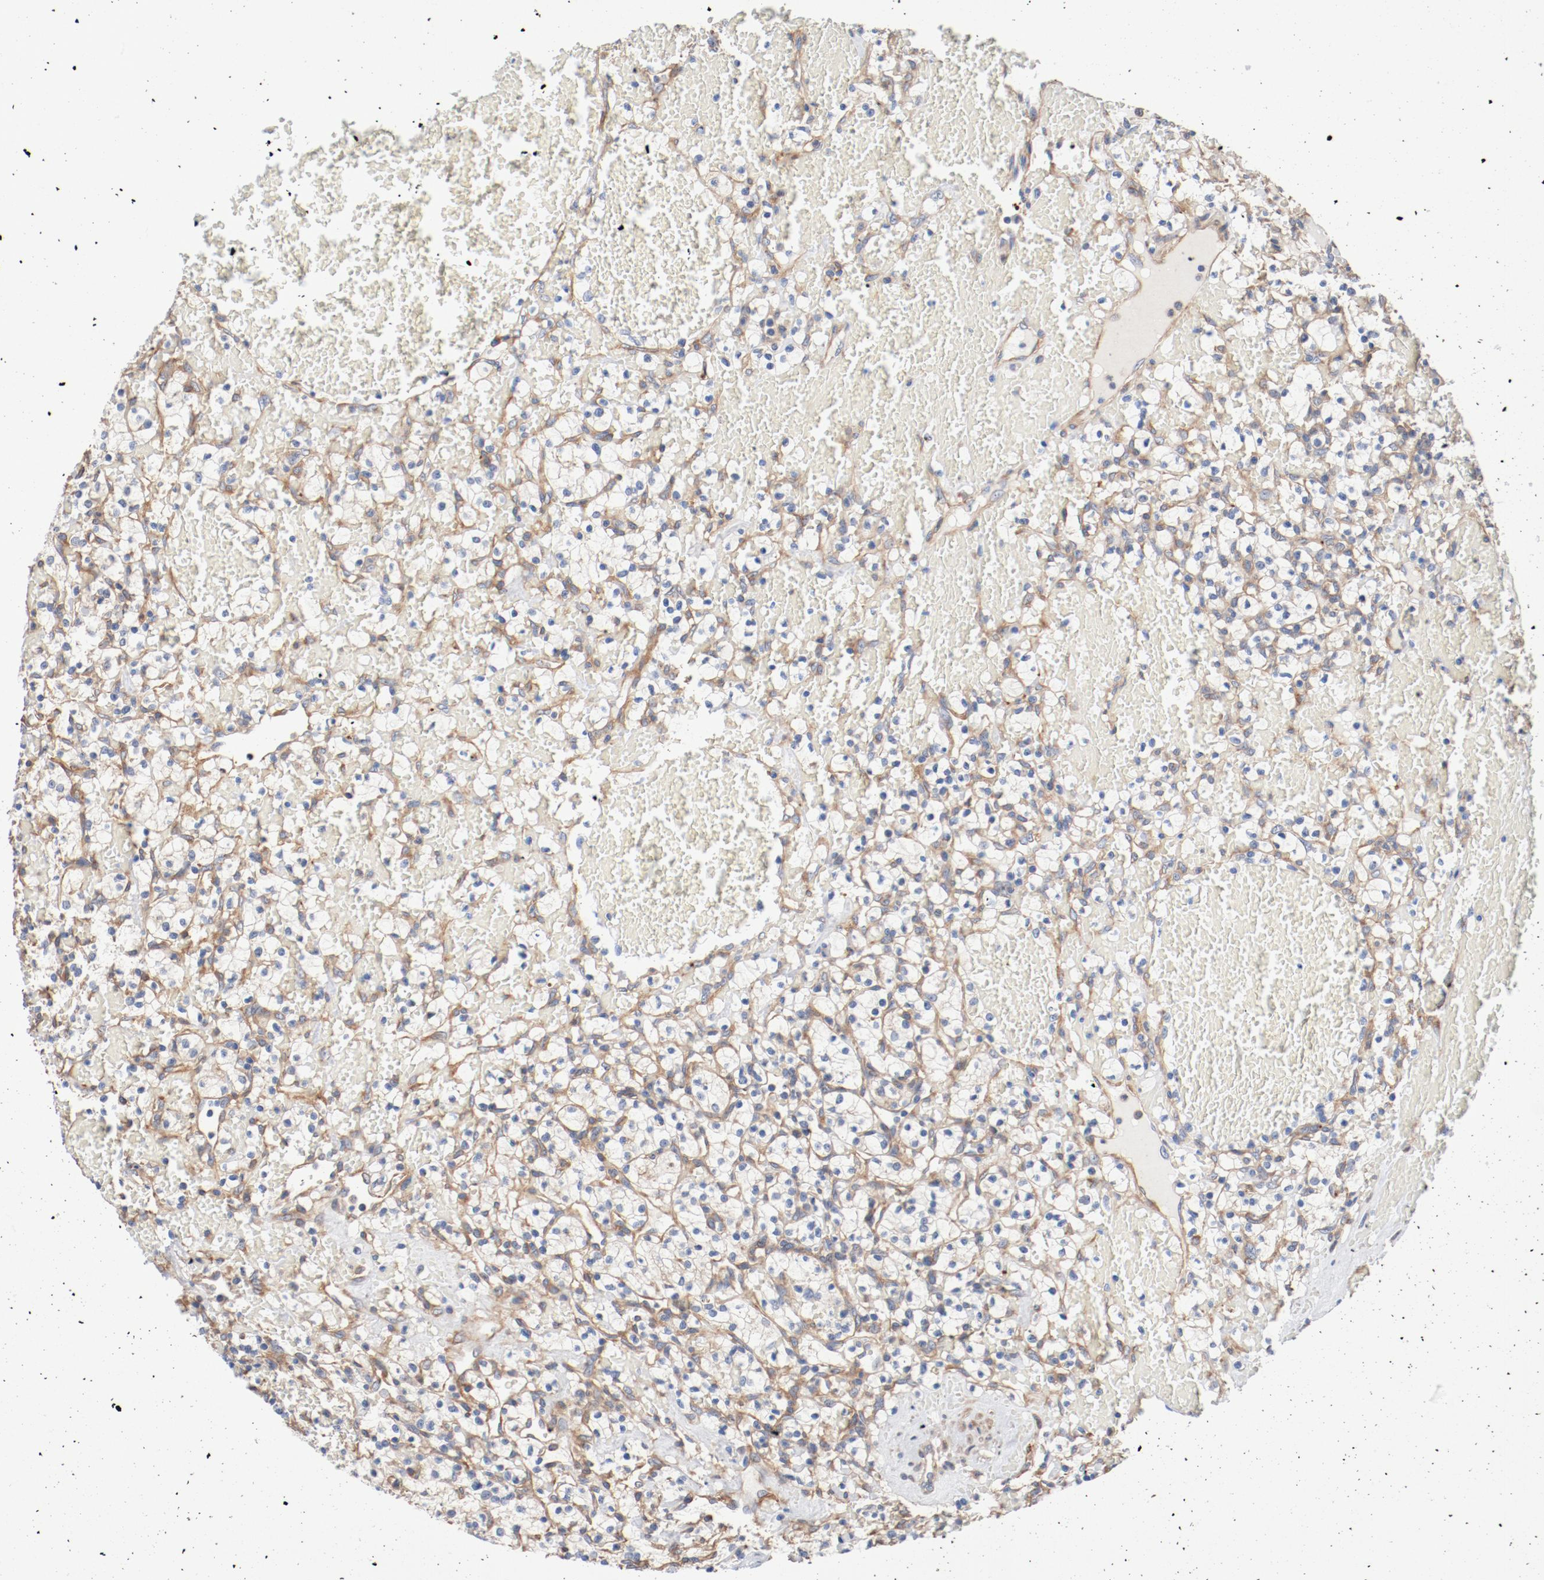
{"staining": {"intensity": "negative", "quantity": "none", "location": "none"}, "tissue": "renal cancer", "cell_type": "Tumor cells", "image_type": "cancer", "snomed": [{"axis": "morphology", "description": "Adenocarcinoma, NOS"}, {"axis": "topography", "description": "Kidney"}], "caption": "Protein analysis of renal adenocarcinoma reveals no significant staining in tumor cells.", "gene": "ILK", "patient": {"sex": "female", "age": 60}}